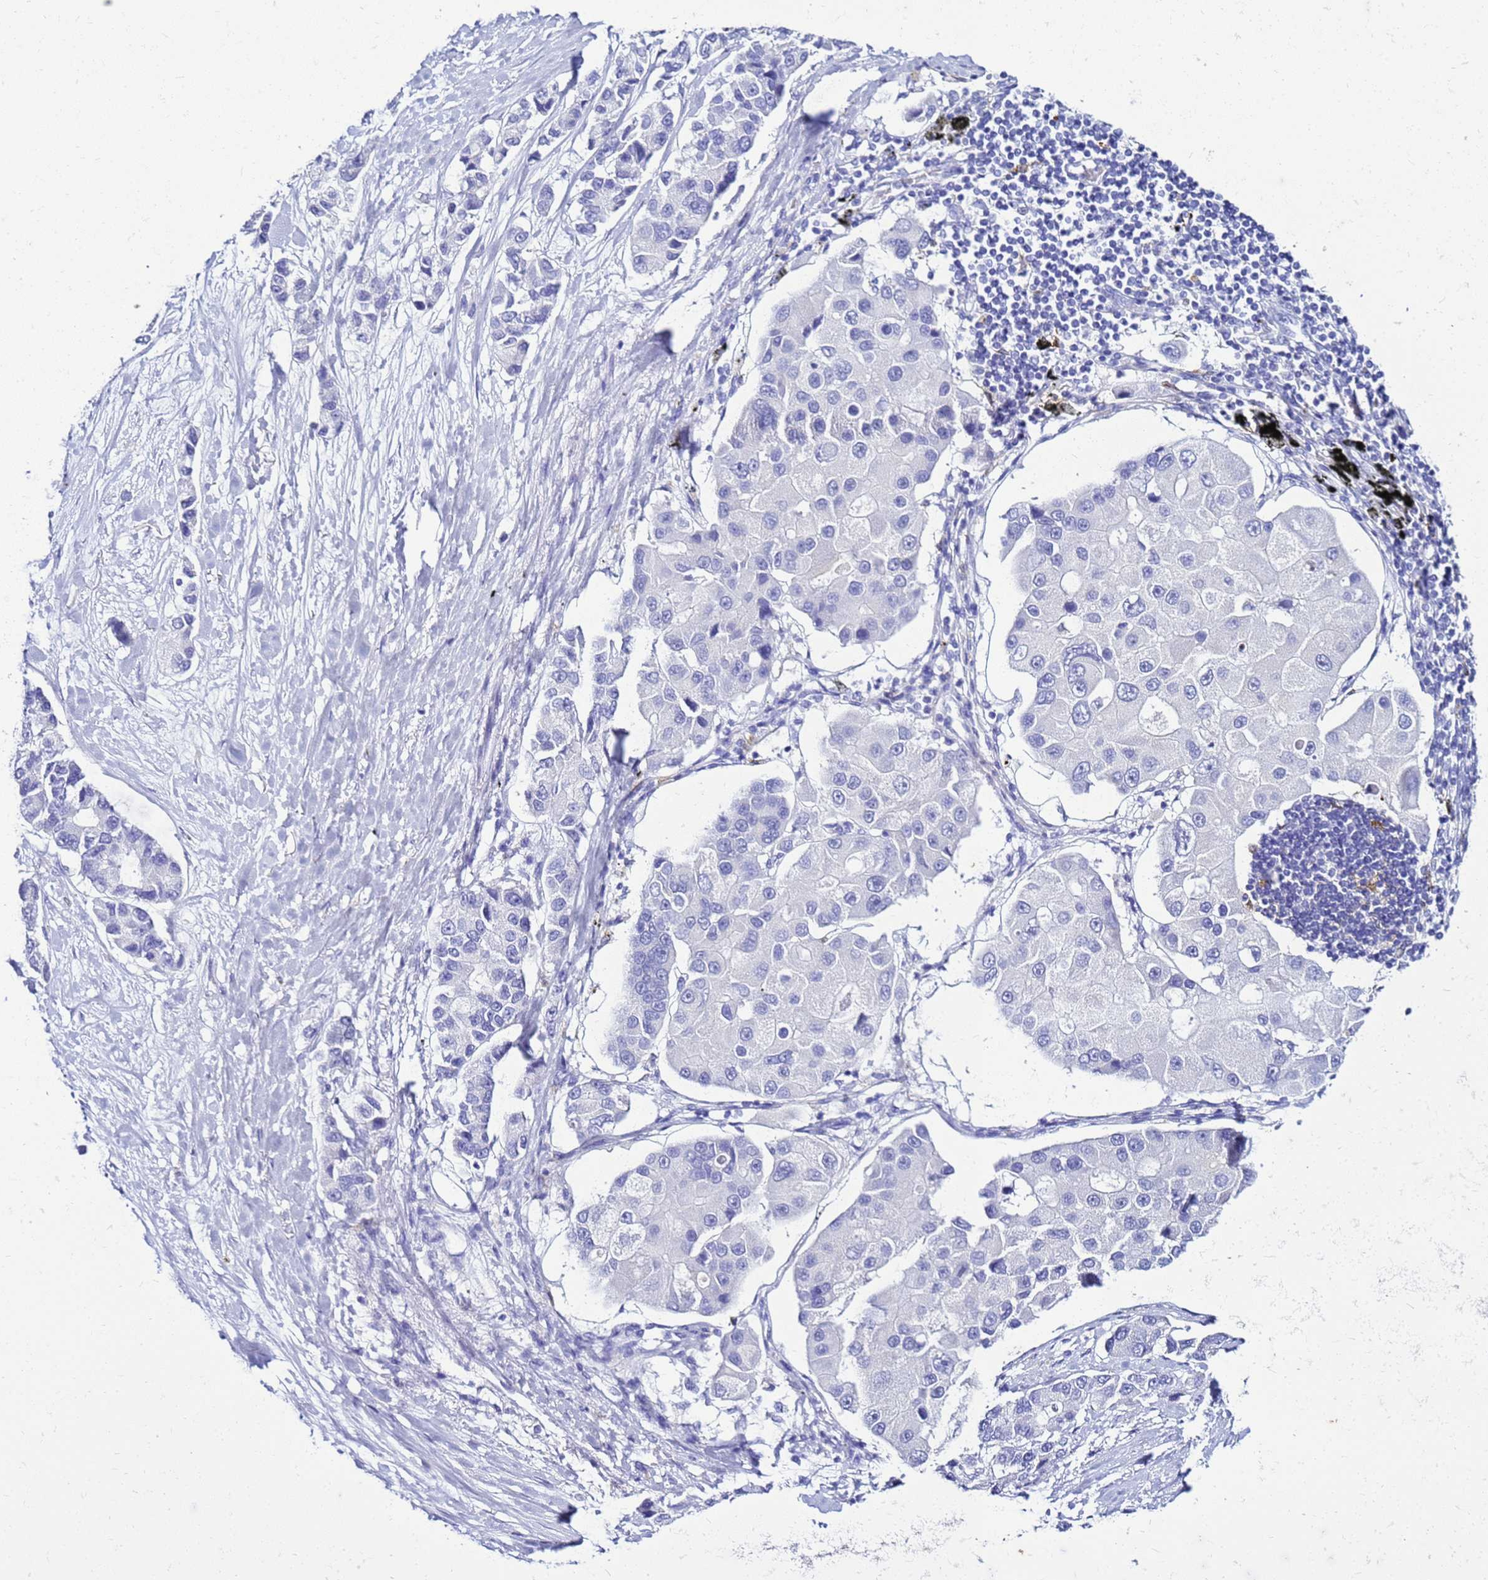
{"staining": {"intensity": "negative", "quantity": "none", "location": "none"}, "tissue": "lung cancer", "cell_type": "Tumor cells", "image_type": "cancer", "snomed": [{"axis": "morphology", "description": "Adenocarcinoma, NOS"}, {"axis": "topography", "description": "Lung"}], "caption": "Lung cancer was stained to show a protein in brown. There is no significant positivity in tumor cells.", "gene": "CSTA", "patient": {"sex": "female", "age": 54}}